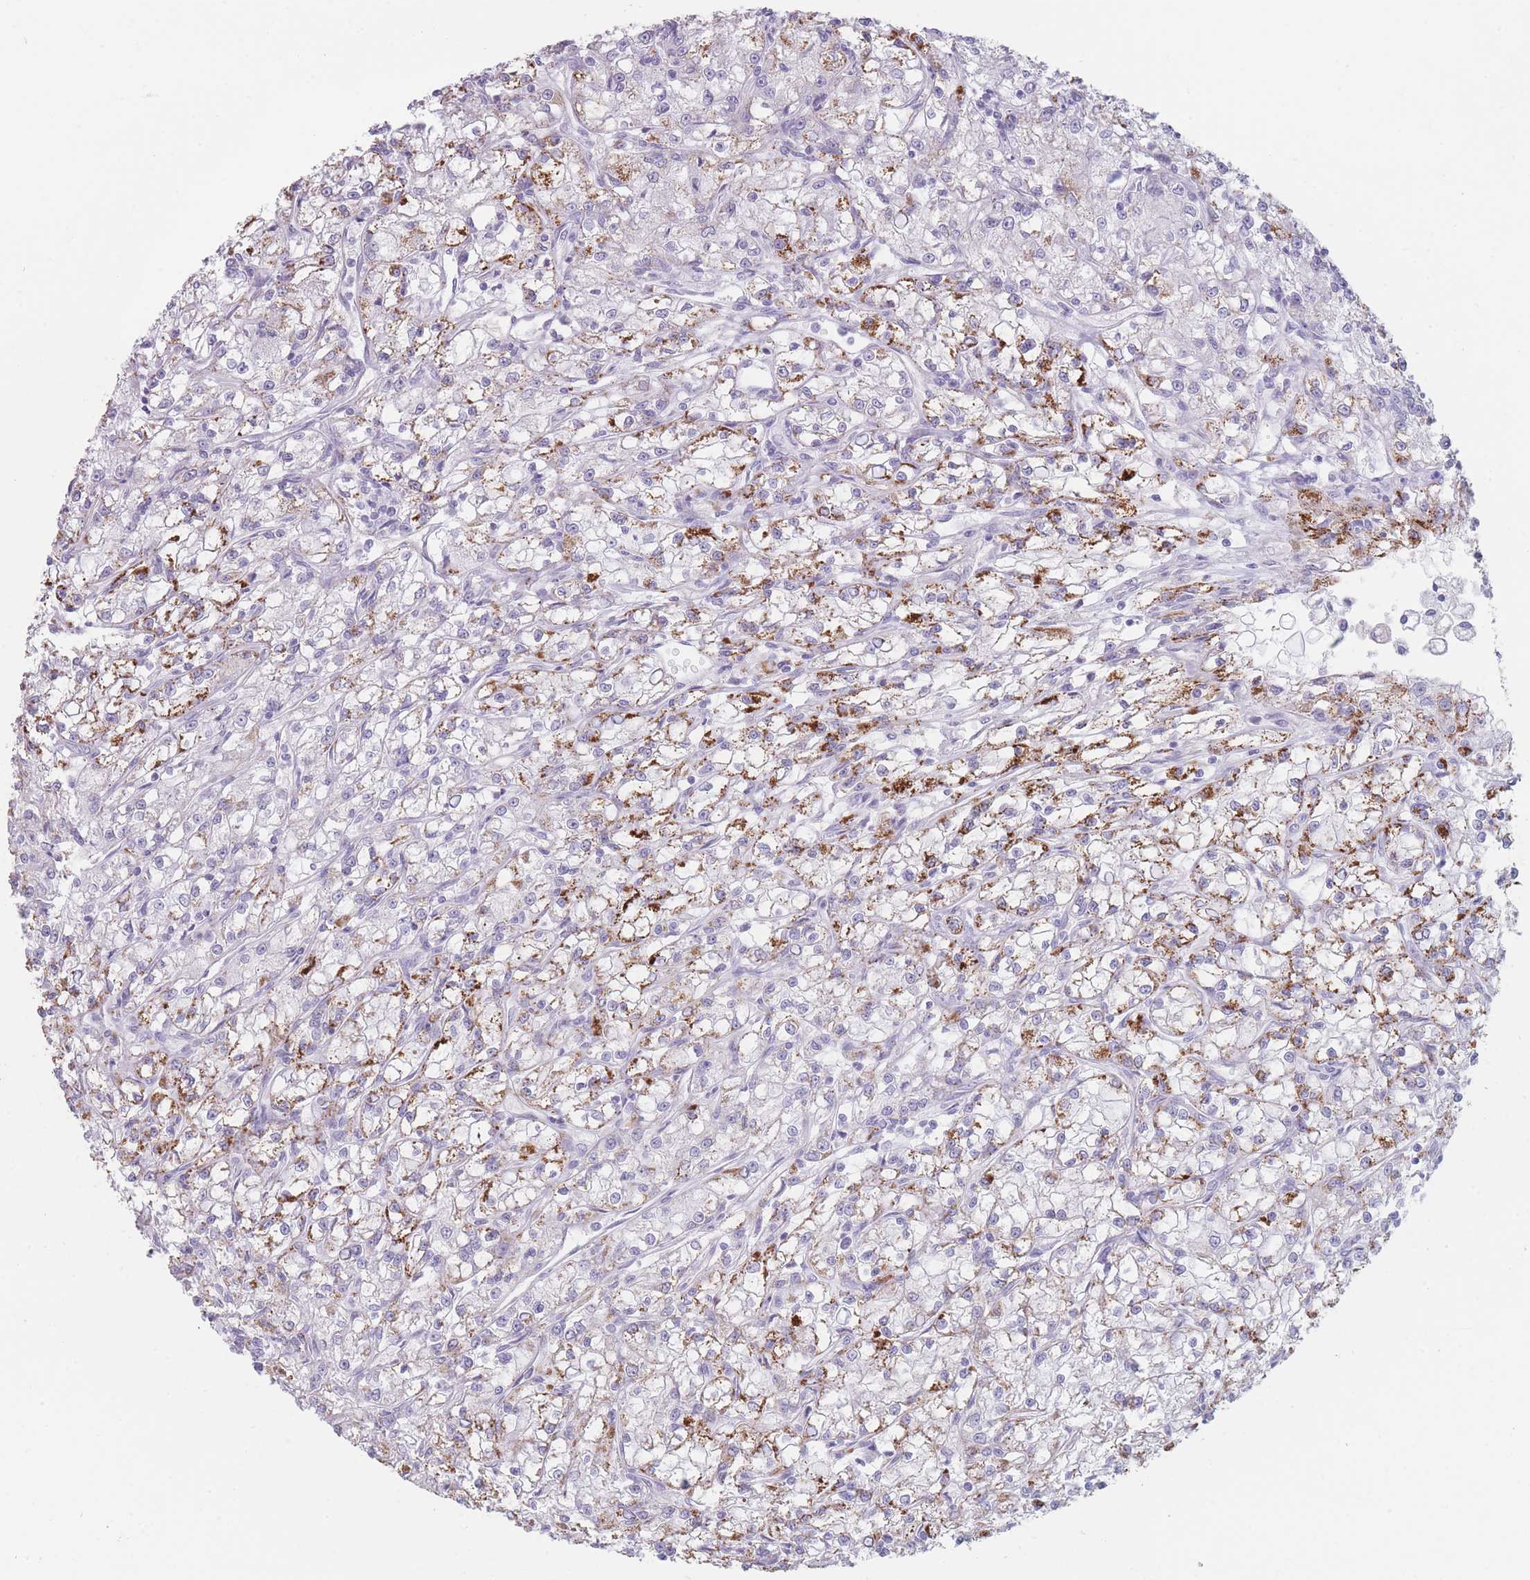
{"staining": {"intensity": "strong", "quantity": "25%-75%", "location": "cytoplasmic/membranous"}, "tissue": "renal cancer", "cell_type": "Tumor cells", "image_type": "cancer", "snomed": [{"axis": "morphology", "description": "Adenocarcinoma, NOS"}, {"axis": "topography", "description": "Kidney"}], "caption": "Immunohistochemical staining of human renal adenocarcinoma demonstrates high levels of strong cytoplasmic/membranous positivity in about 25%-75% of tumor cells. (Stains: DAB in brown, nuclei in blue, Microscopy: brightfield microscopy at high magnification).", "gene": "GPR12", "patient": {"sex": "female", "age": 59}}